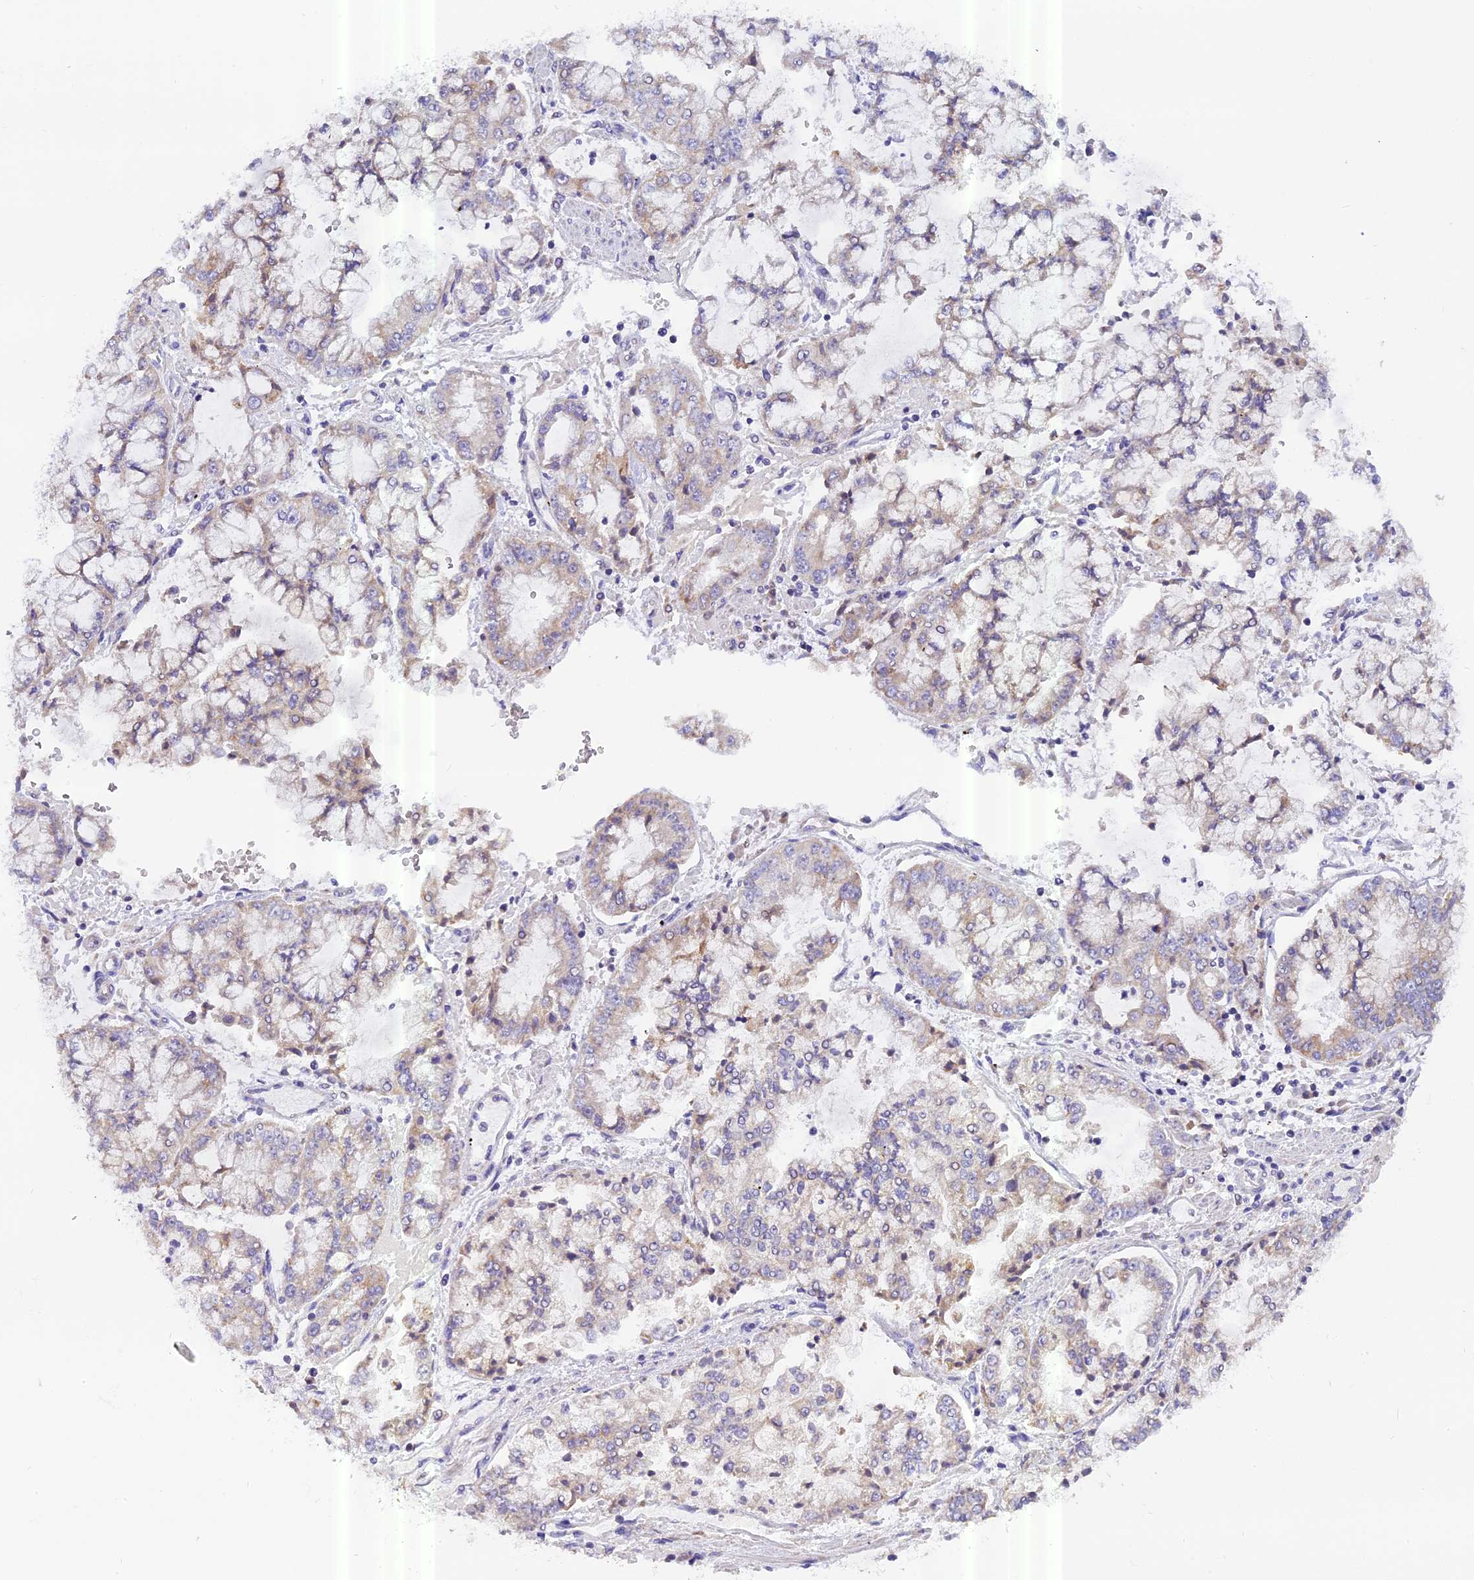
{"staining": {"intensity": "negative", "quantity": "none", "location": "none"}, "tissue": "stomach cancer", "cell_type": "Tumor cells", "image_type": "cancer", "snomed": [{"axis": "morphology", "description": "Adenocarcinoma, NOS"}, {"axis": "topography", "description": "Stomach"}], "caption": "DAB immunohistochemical staining of human stomach adenocarcinoma reveals no significant staining in tumor cells.", "gene": "MGME1", "patient": {"sex": "male", "age": 76}}